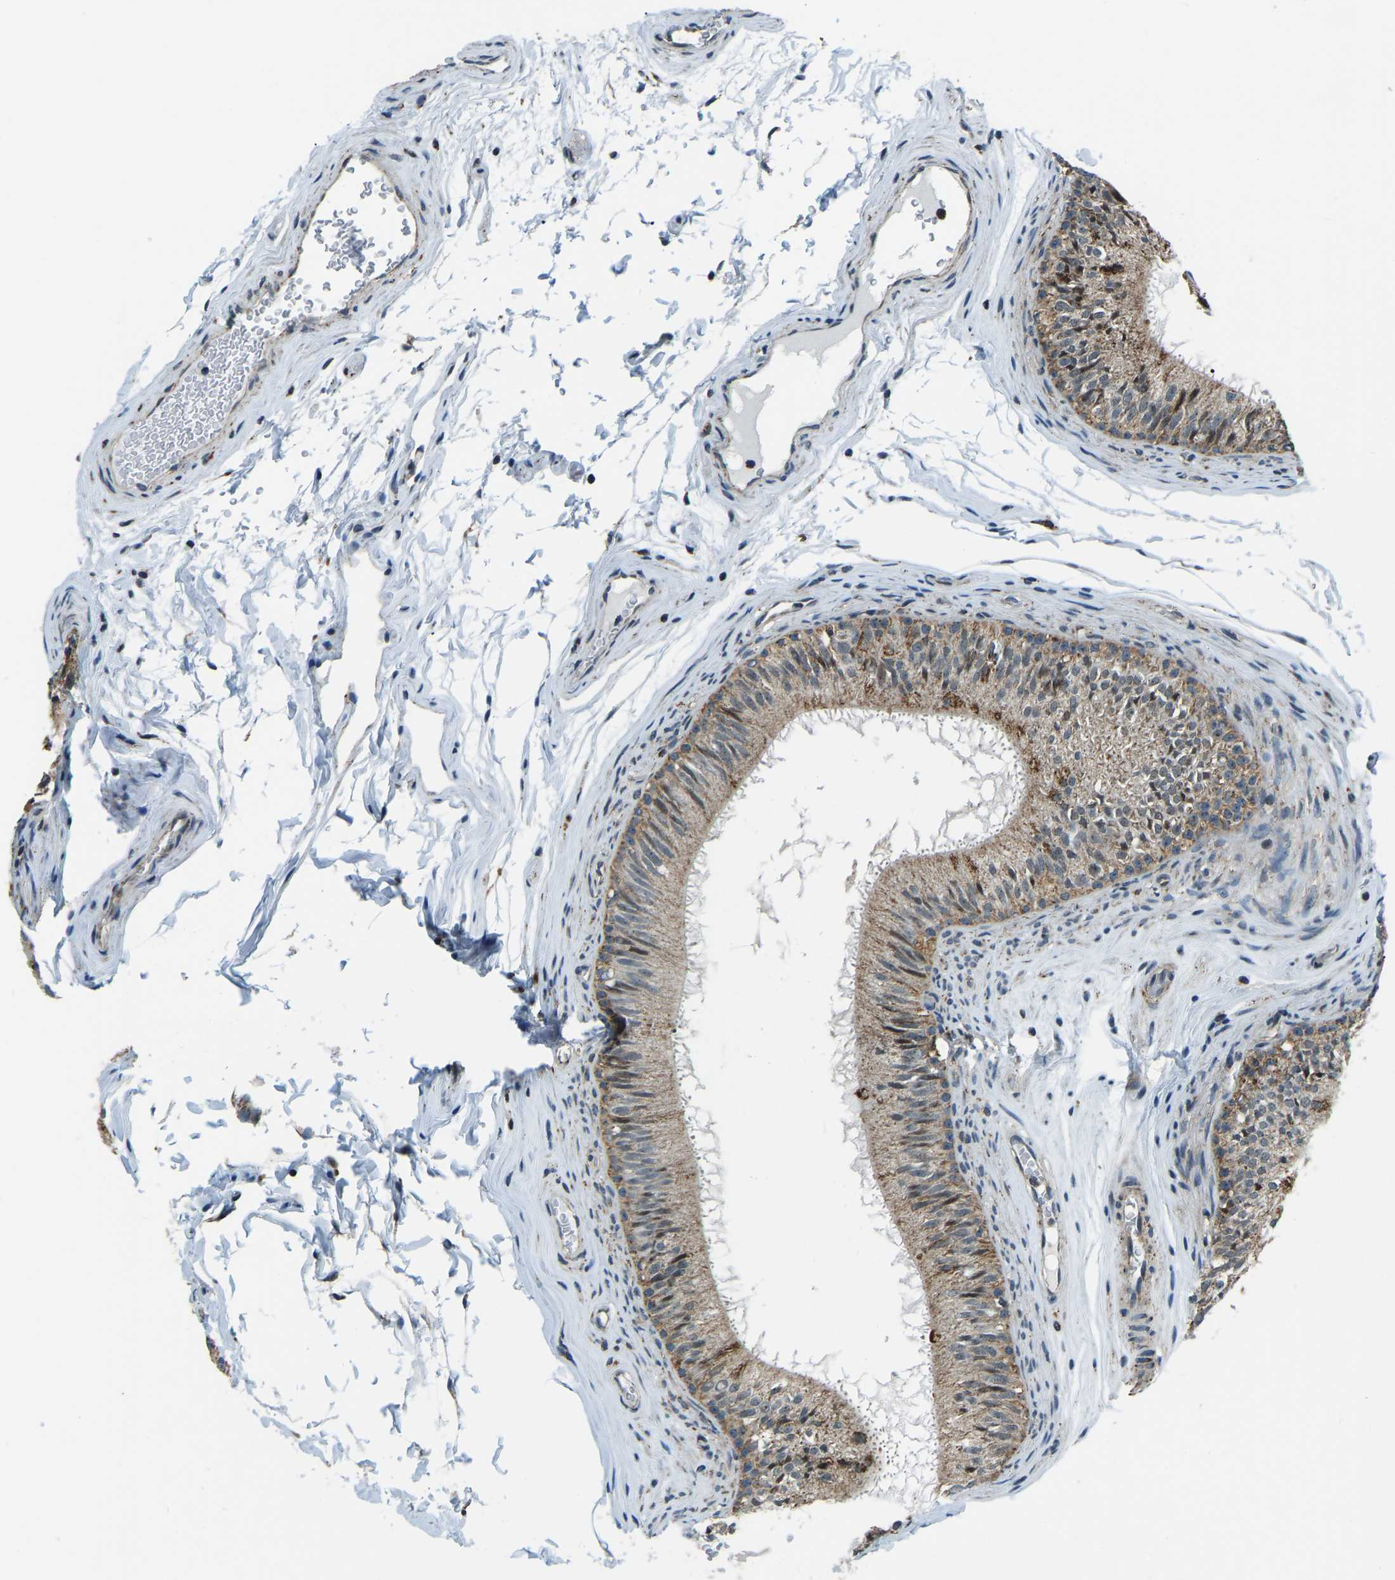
{"staining": {"intensity": "moderate", "quantity": ">75%", "location": "cytoplasmic/membranous"}, "tissue": "epididymis", "cell_type": "Glandular cells", "image_type": "normal", "snomed": [{"axis": "morphology", "description": "Normal tissue, NOS"}, {"axis": "topography", "description": "Testis"}, {"axis": "topography", "description": "Epididymis"}], "caption": "Brown immunohistochemical staining in benign human epididymis displays moderate cytoplasmic/membranous expression in approximately >75% of glandular cells.", "gene": "RBM33", "patient": {"sex": "male", "age": 36}}